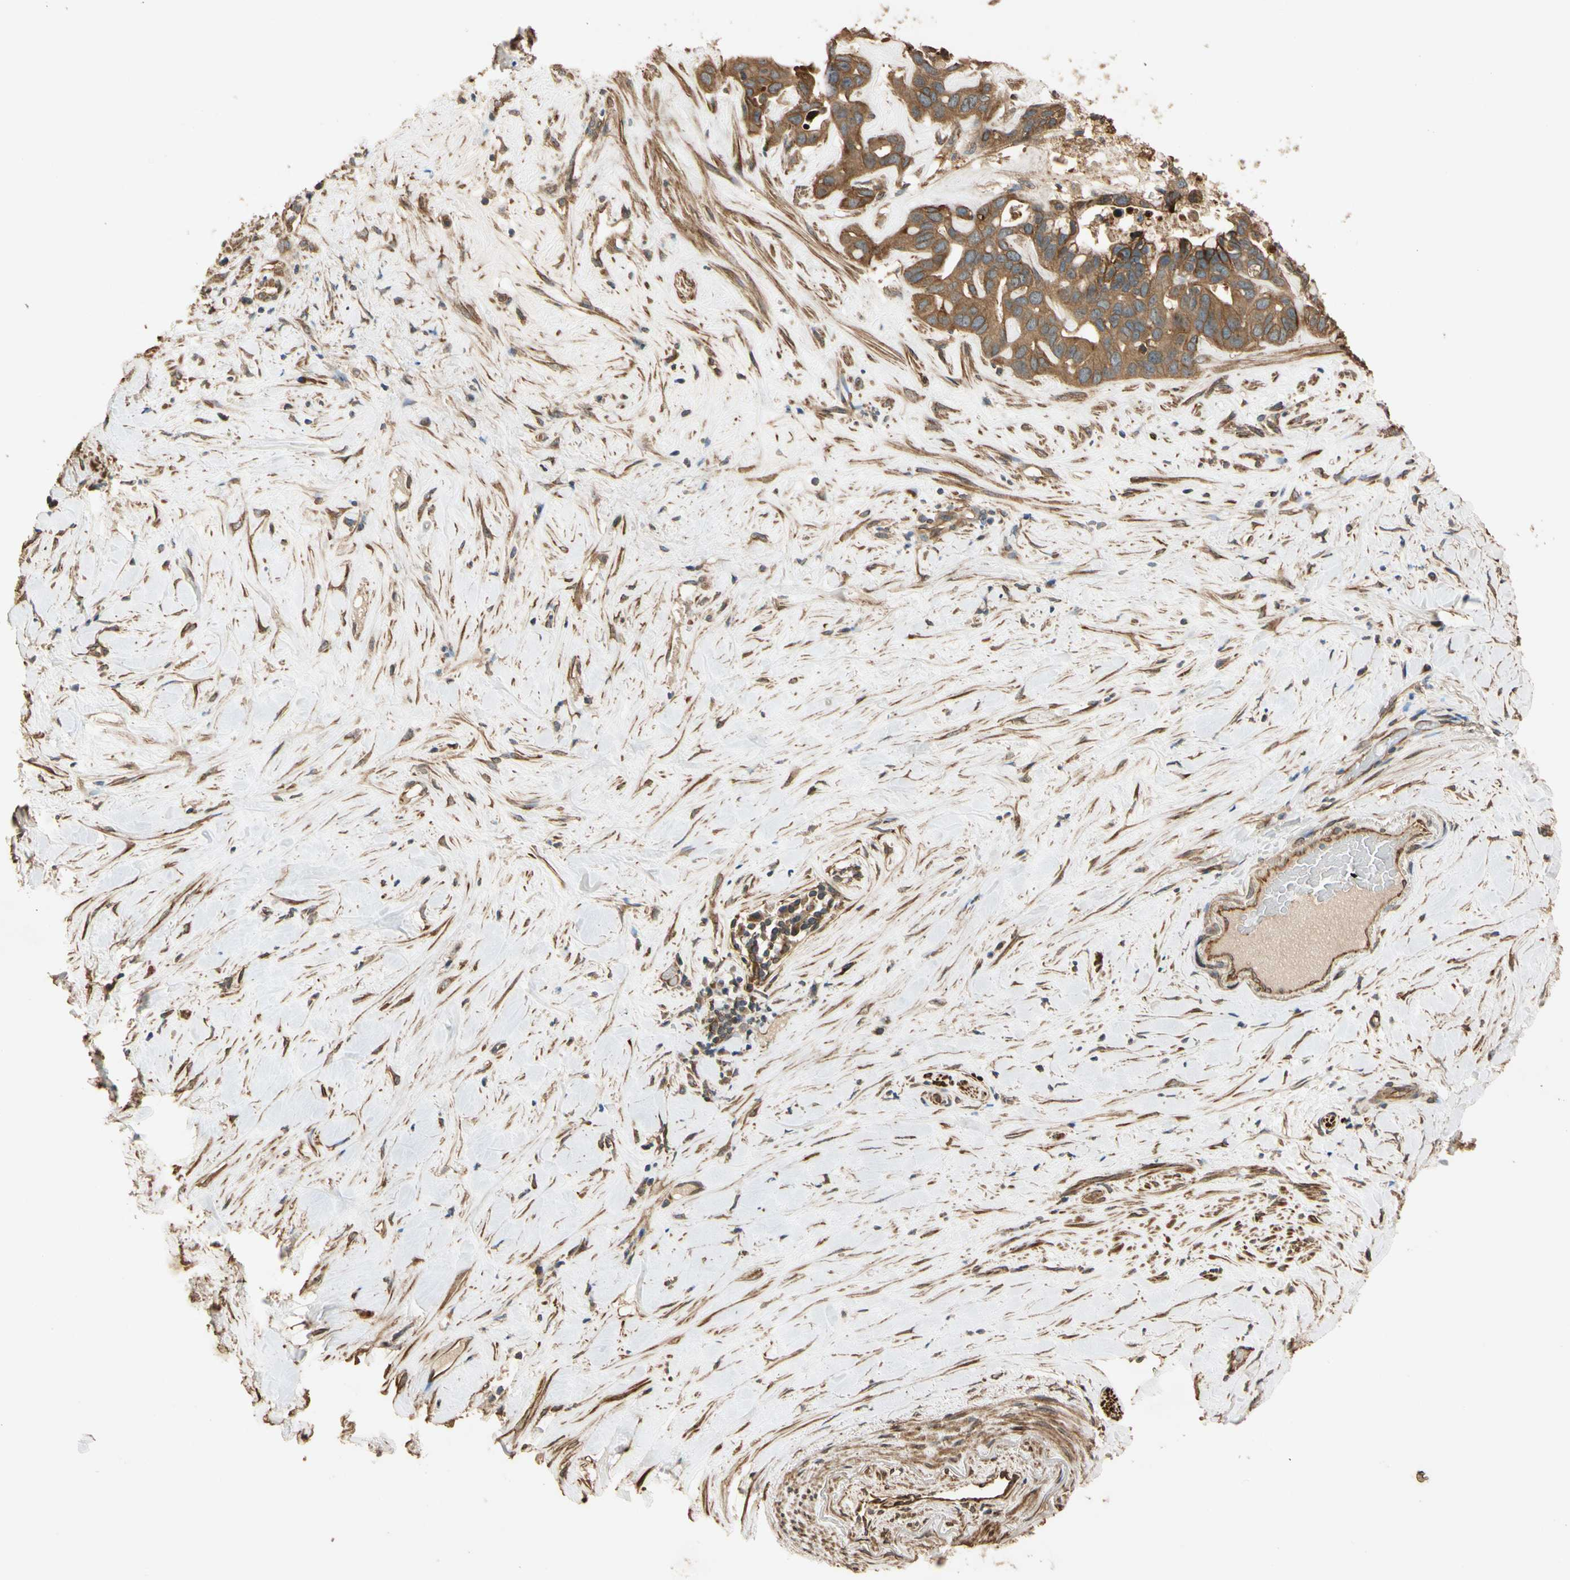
{"staining": {"intensity": "strong", "quantity": ">75%", "location": "cytoplasmic/membranous"}, "tissue": "liver cancer", "cell_type": "Tumor cells", "image_type": "cancer", "snomed": [{"axis": "morphology", "description": "Cholangiocarcinoma"}, {"axis": "topography", "description": "Liver"}], "caption": "Liver cholangiocarcinoma tissue displays strong cytoplasmic/membranous positivity in approximately >75% of tumor cells", "gene": "MGRN1", "patient": {"sex": "female", "age": 65}}